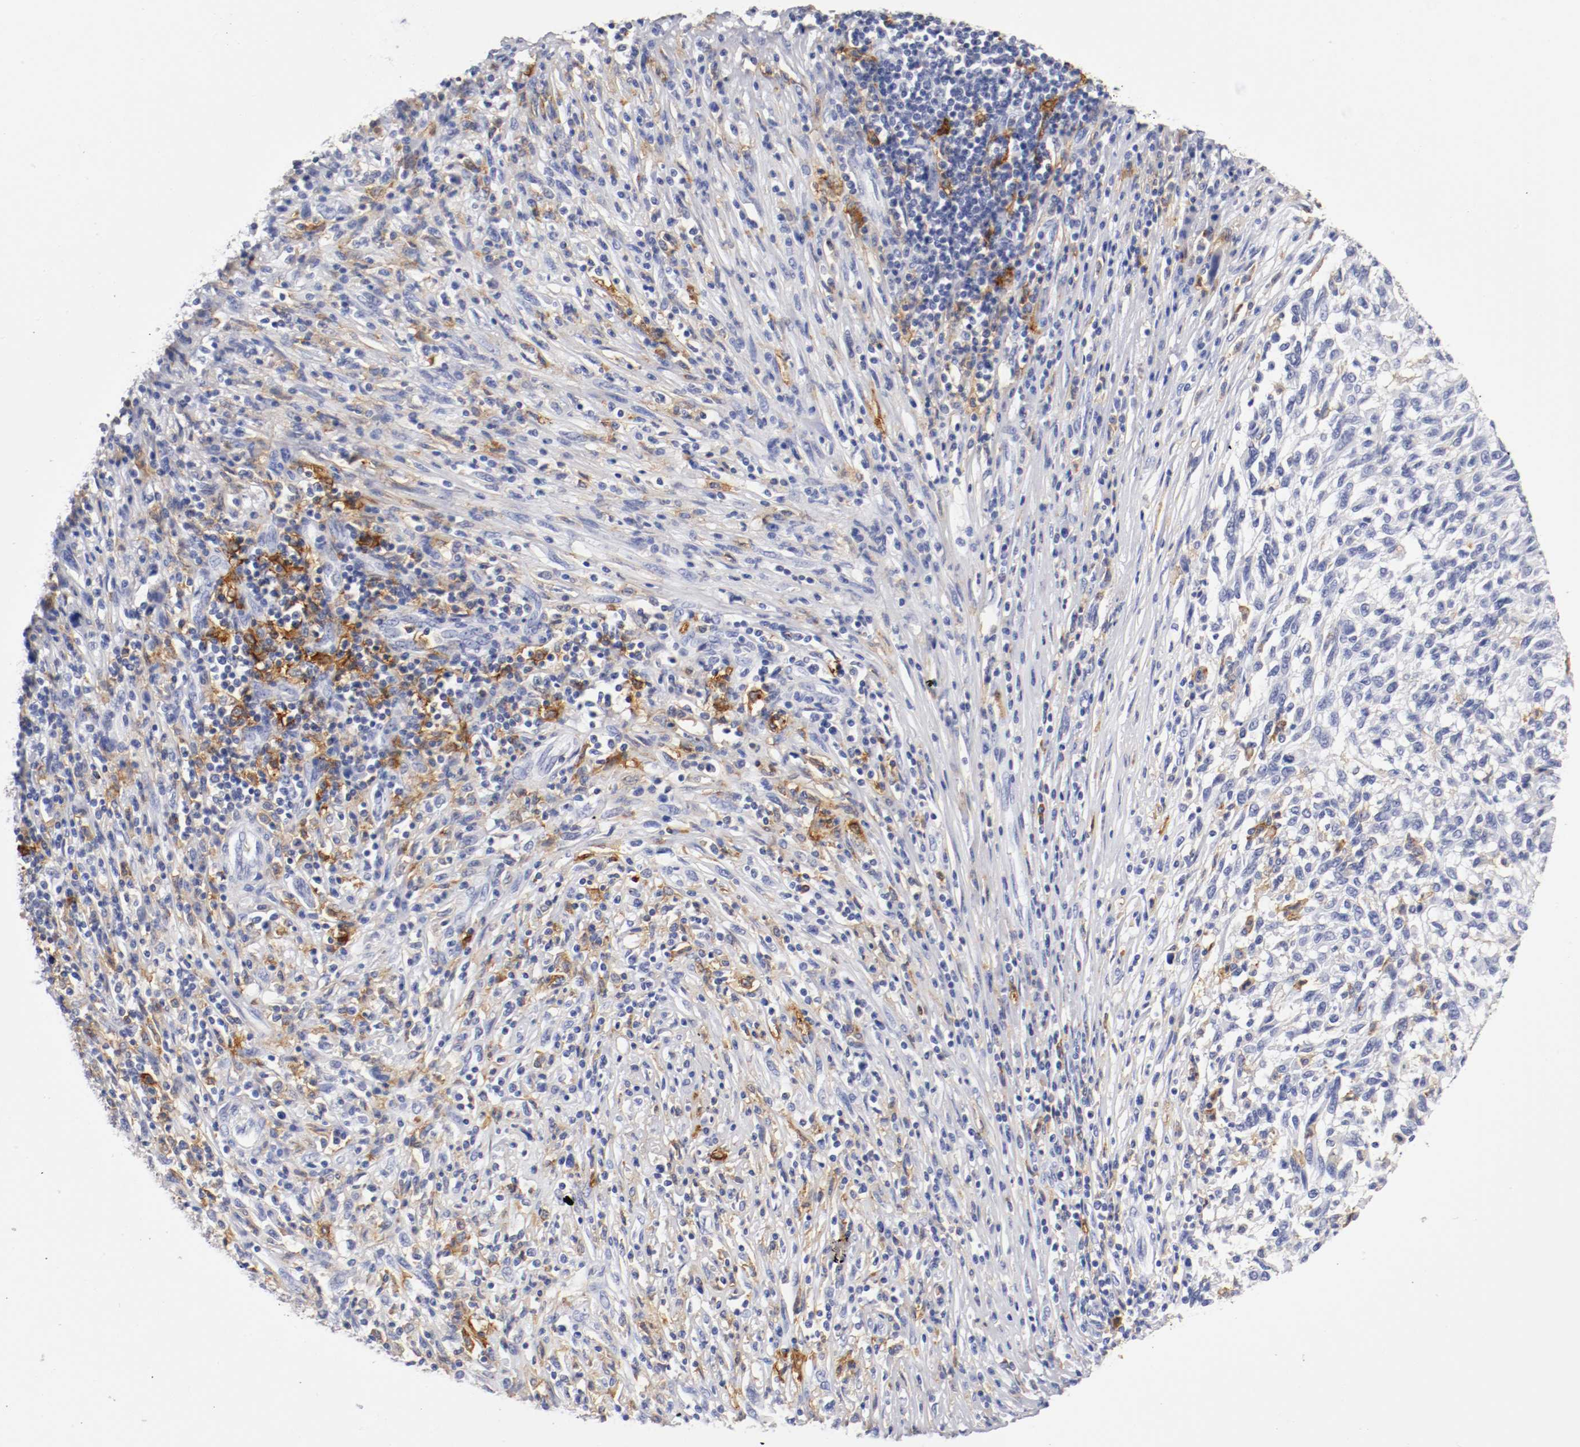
{"staining": {"intensity": "negative", "quantity": "none", "location": "none"}, "tissue": "melanoma", "cell_type": "Tumor cells", "image_type": "cancer", "snomed": [{"axis": "morphology", "description": "Malignant melanoma, Metastatic site"}, {"axis": "topography", "description": "Lymph node"}], "caption": "Malignant melanoma (metastatic site) was stained to show a protein in brown. There is no significant expression in tumor cells. The staining is performed using DAB (3,3'-diaminobenzidine) brown chromogen with nuclei counter-stained in using hematoxylin.", "gene": "ITGAX", "patient": {"sex": "male", "age": 61}}